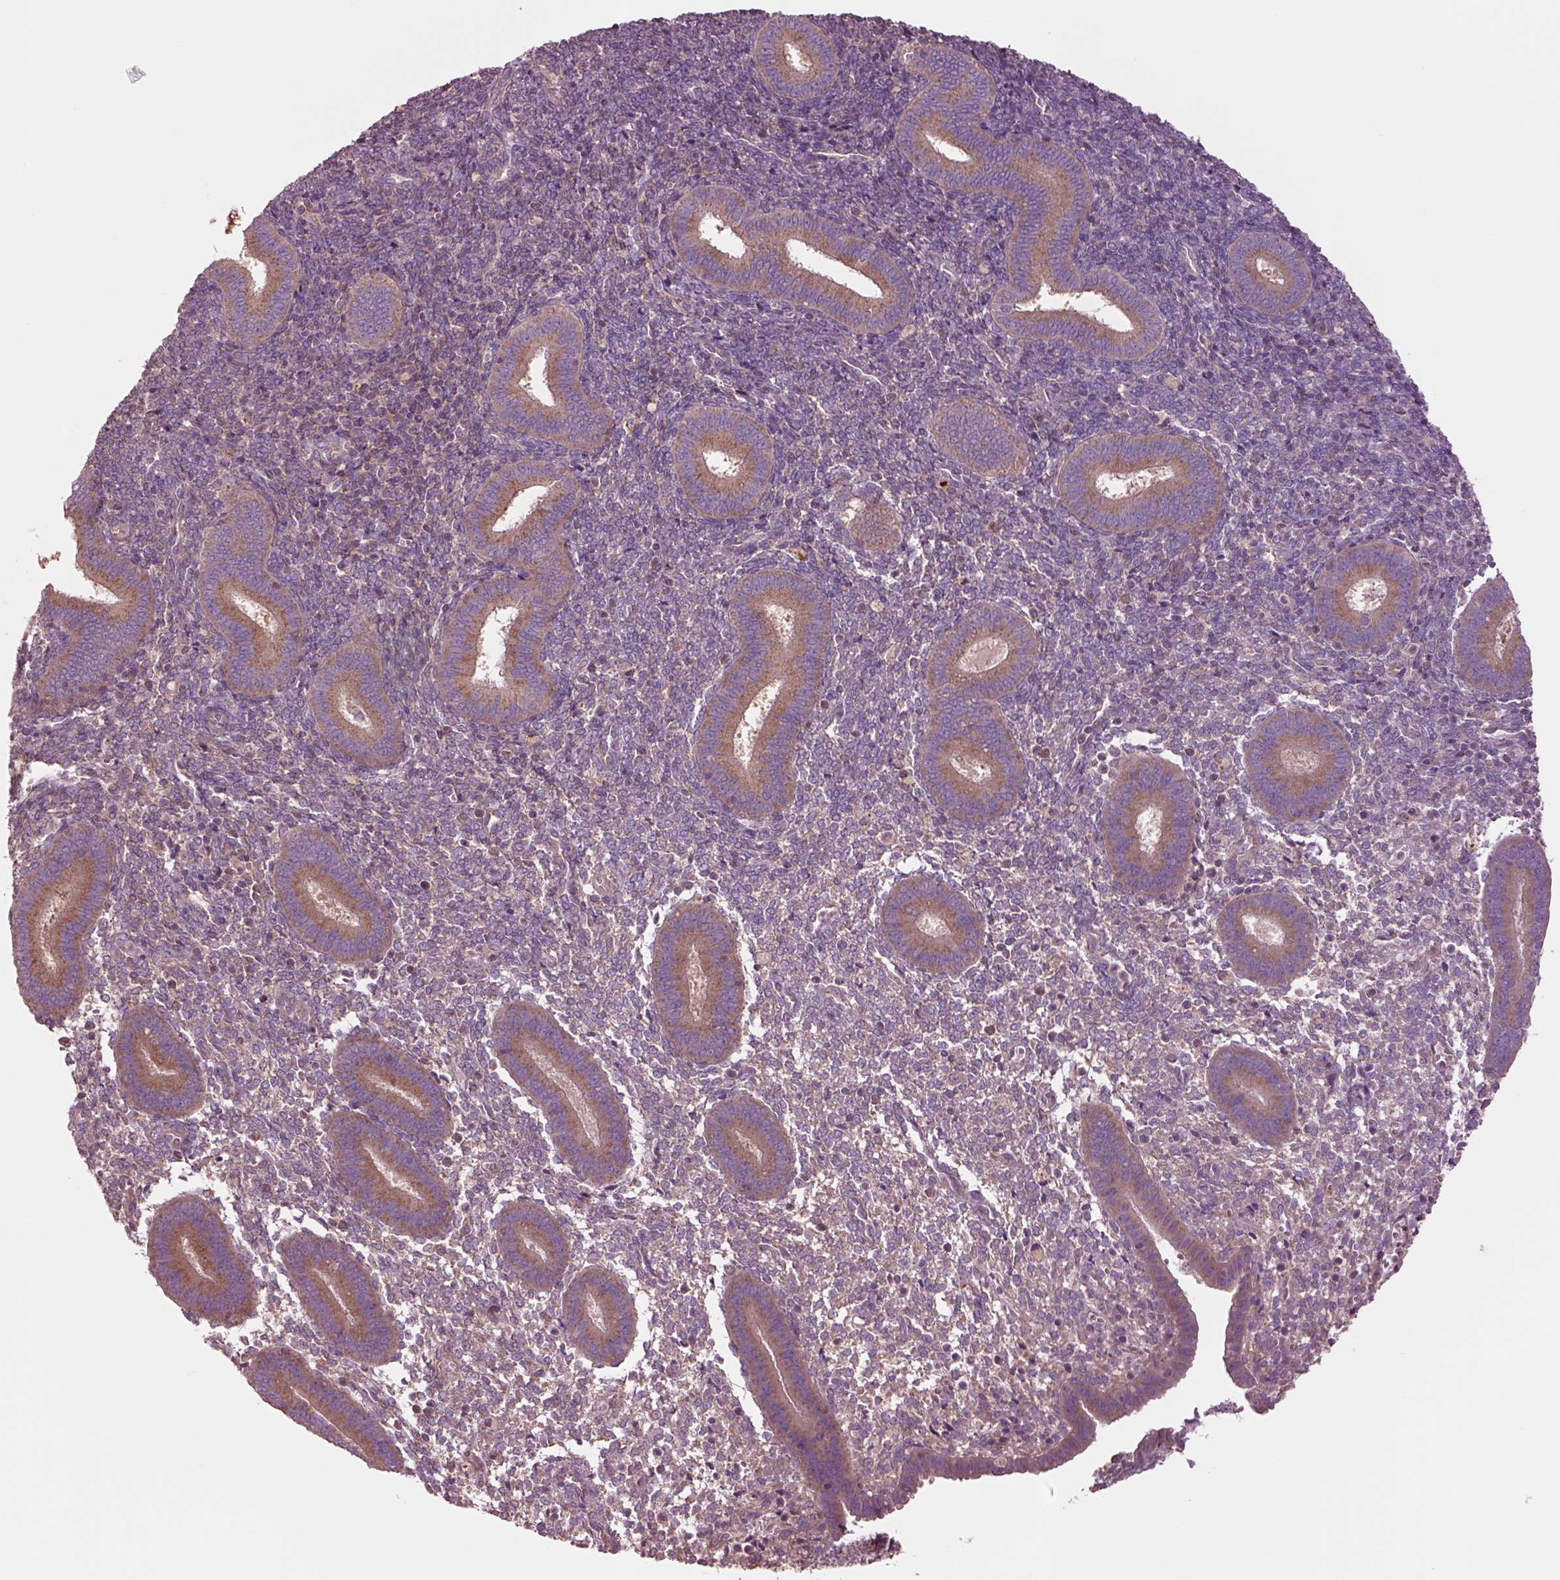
{"staining": {"intensity": "moderate", "quantity": ">75%", "location": "cytoplasmic/membranous"}, "tissue": "endometrium", "cell_type": "Cells in endometrial stroma", "image_type": "normal", "snomed": [{"axis": "morphology", "description": "Normal tissue, NOS"}, {"axis": "topography", "description": "Endometrium"}], "caption": "Protein positivity by immunohistochemistry demonstrates moderate cytoplasmic/membranous staining in approximately >75% of cells in endometrial stroma in benign endometrium.", "gene": "SEC23A", "patient": {"sex": "female", "age": 25}}